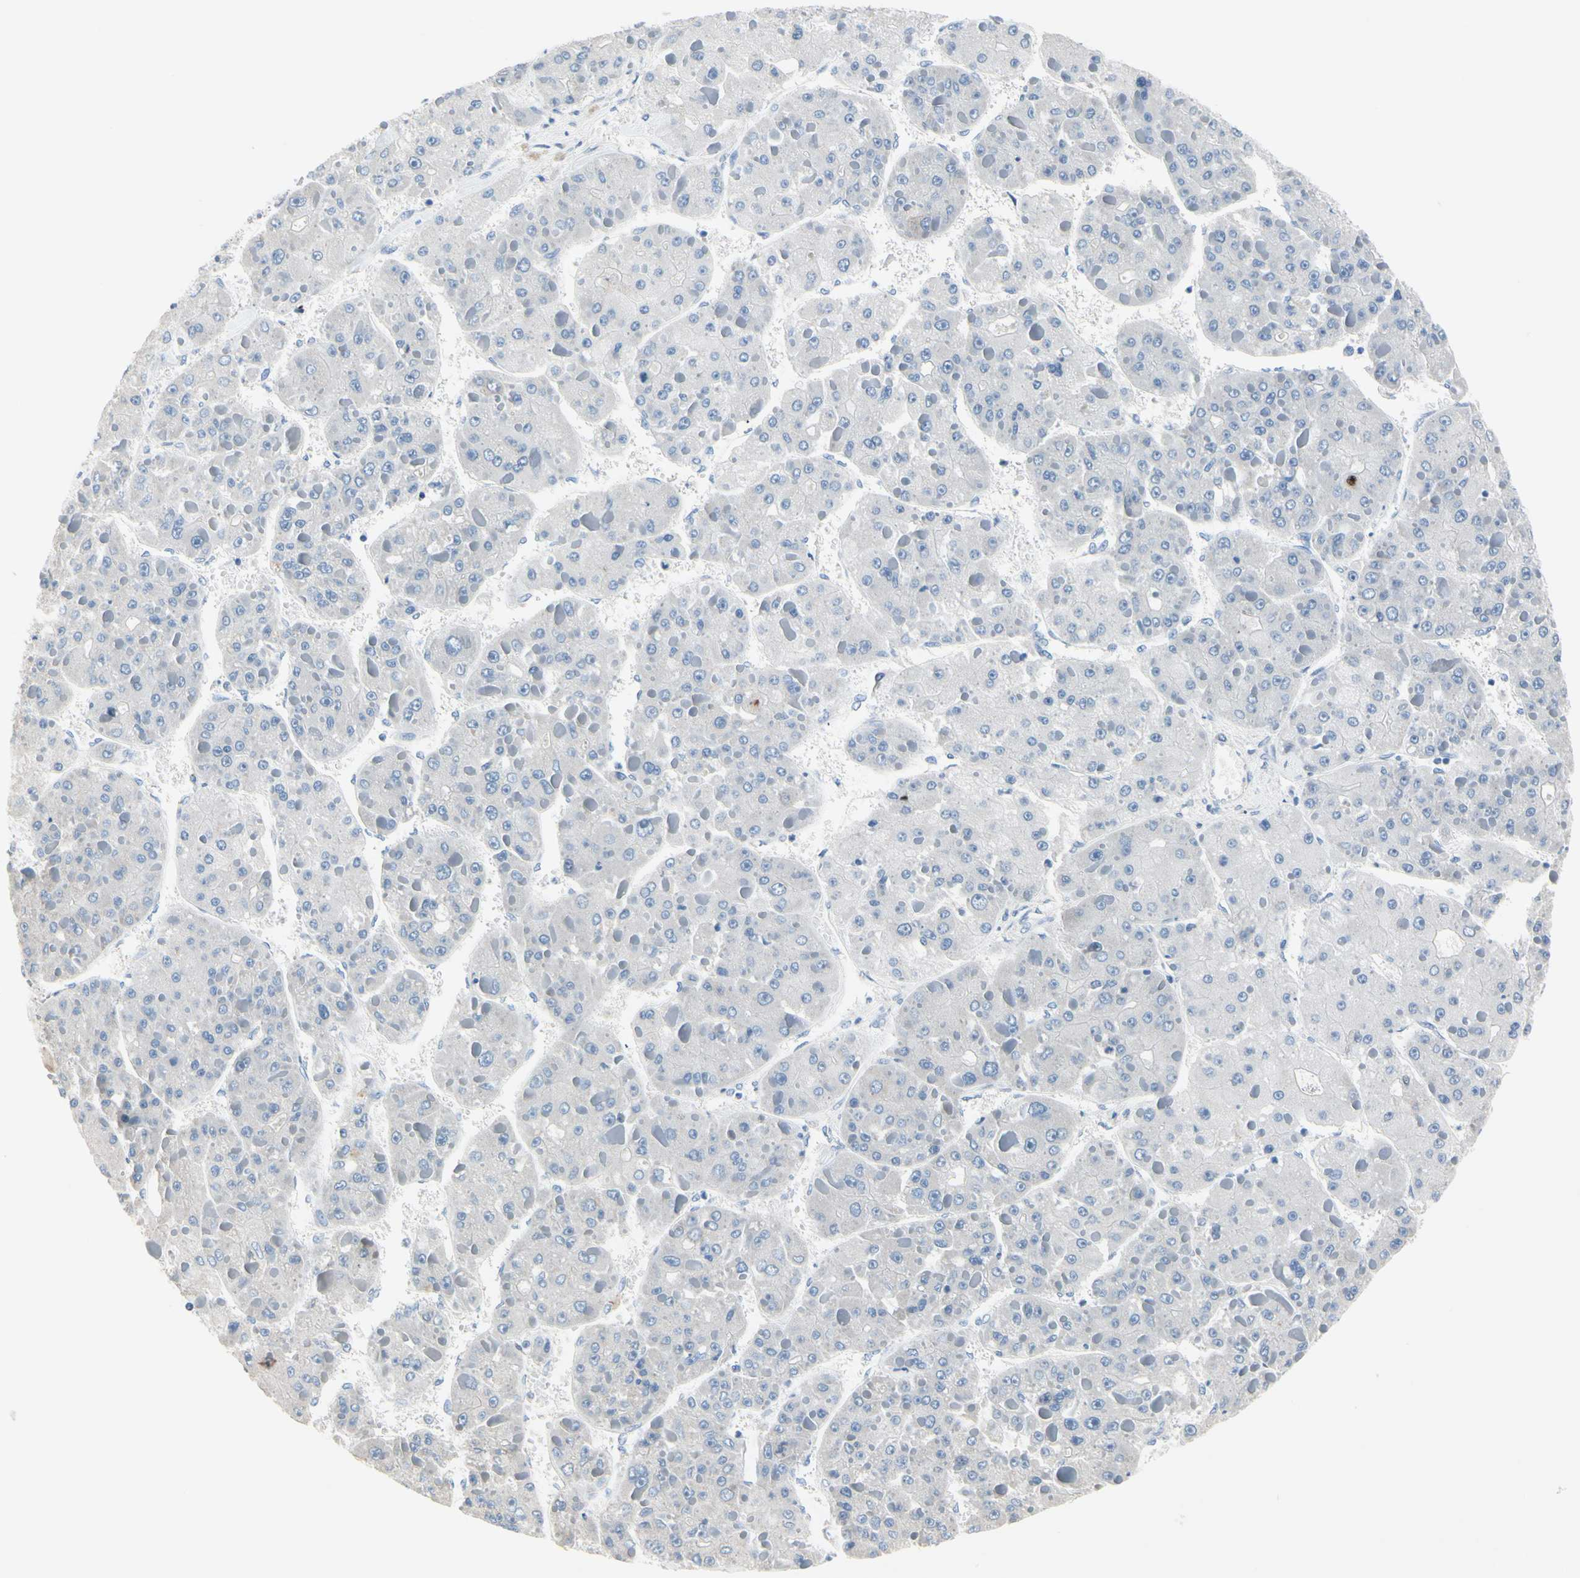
{"staining": {"intensity": "negative", "quantity": "none", "location": "none"}, "tissue": "liver cancer", "cell_type": "Tumor cells", "image_type": "cancer", "snomed": [{"axis": "morphology", "description": "Carcinoma, Hepatocellular, NOS"}, {"axis": "topography", "description": "Liver"}], "caption": "The image exhibits no significant positivity in tumor cells of liver hepatocellular carcinoma.", "gene": "CKAP2", "patient": {"sex": "female", "age": 73}}